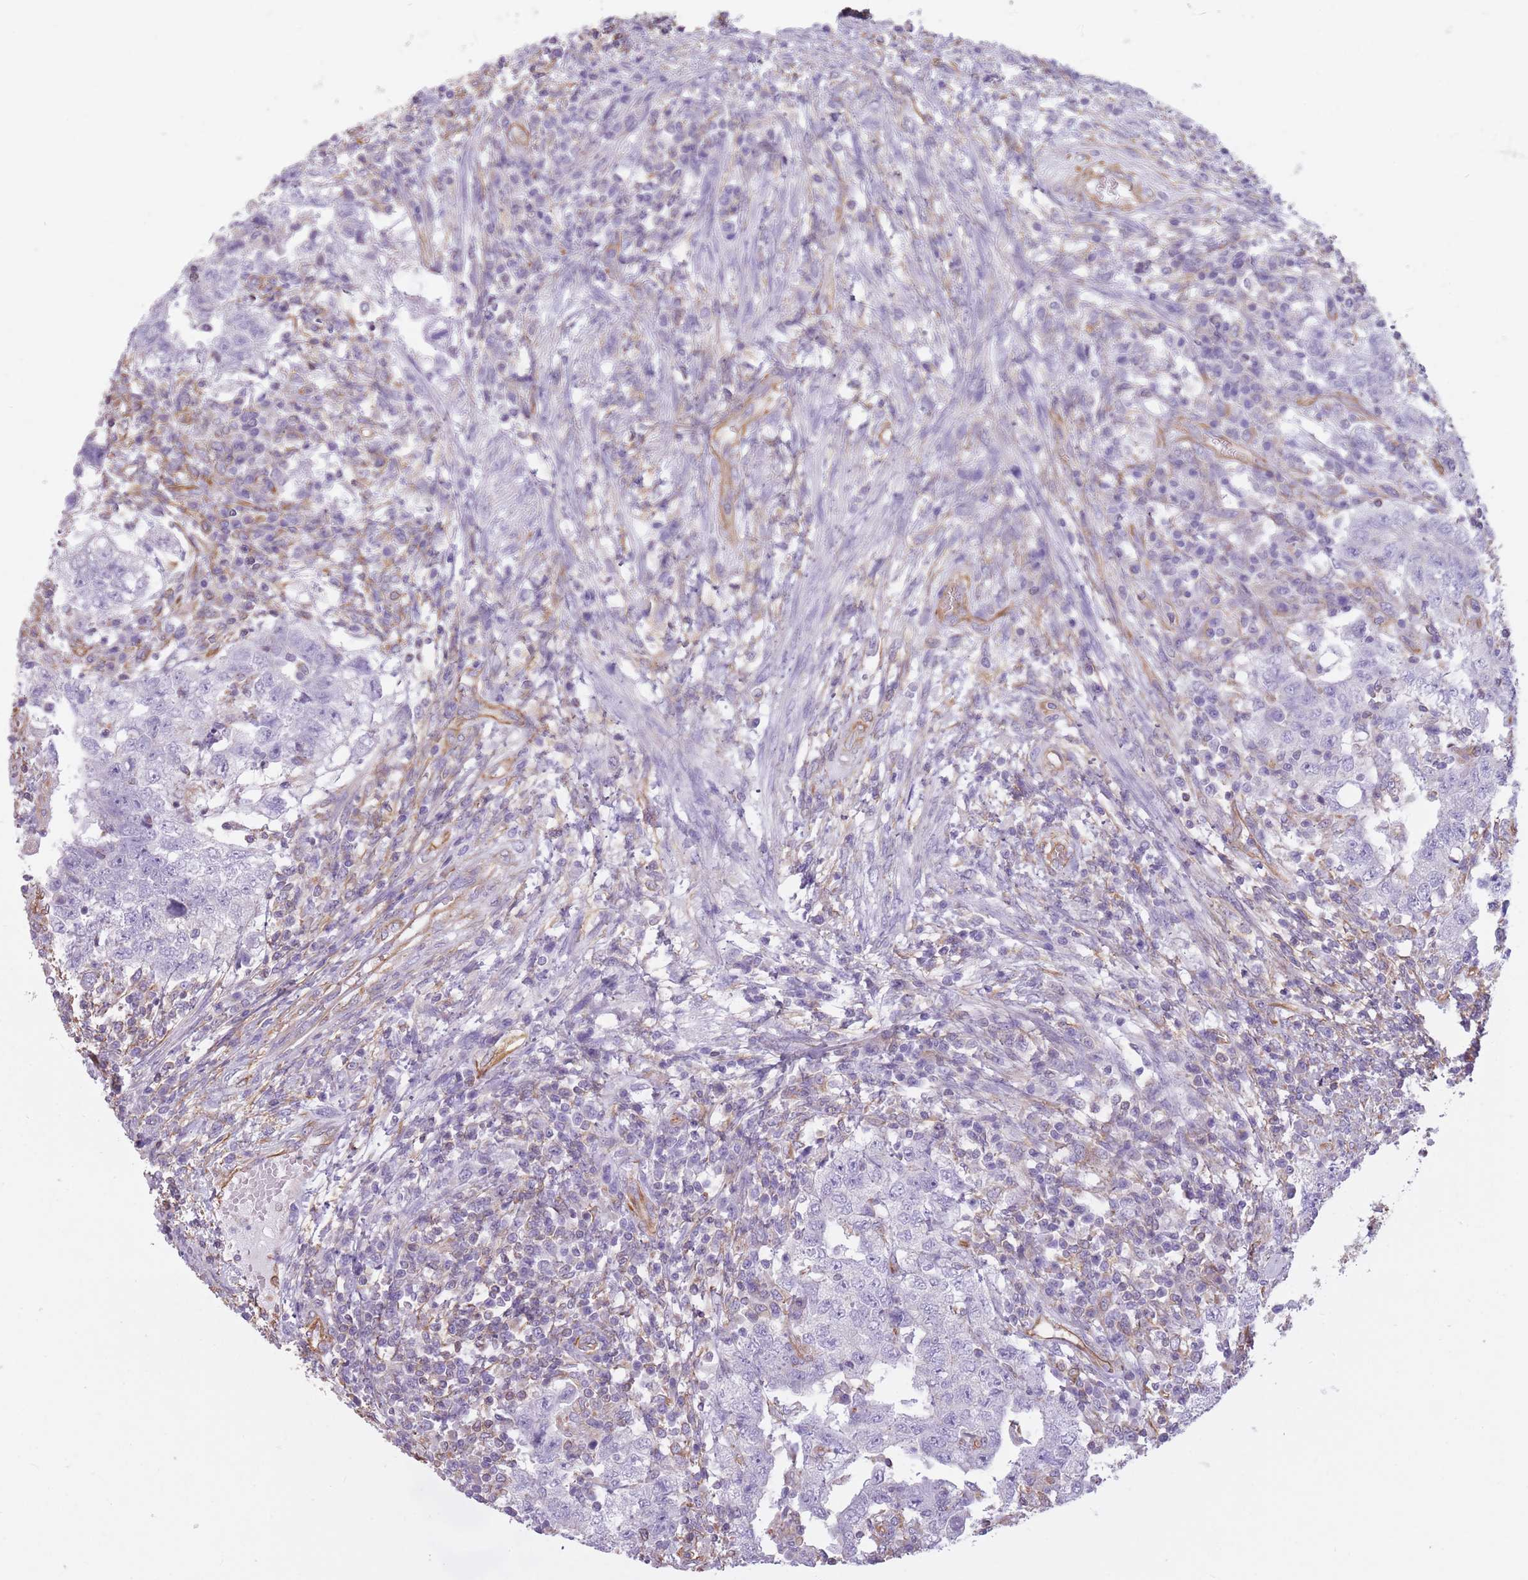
{"staining": {"intensity": "negative", "quantity": "none", "location": "none"}, "tissue": "testis cancer", "cell_type": "Tumor cells", "image_type": "cancer", "snomed": [{"axis": "morphology", "description": "Carcinoma, Embryonal, NOS"}, {"axis": "topography", "description": "Testis"}], "caption": "A histopathology image of human embryonal carcinoma (testis) is negative for staining in tumor cells.", "gene": "ADD1", "patient": {"sex": "male", "age": 26}}